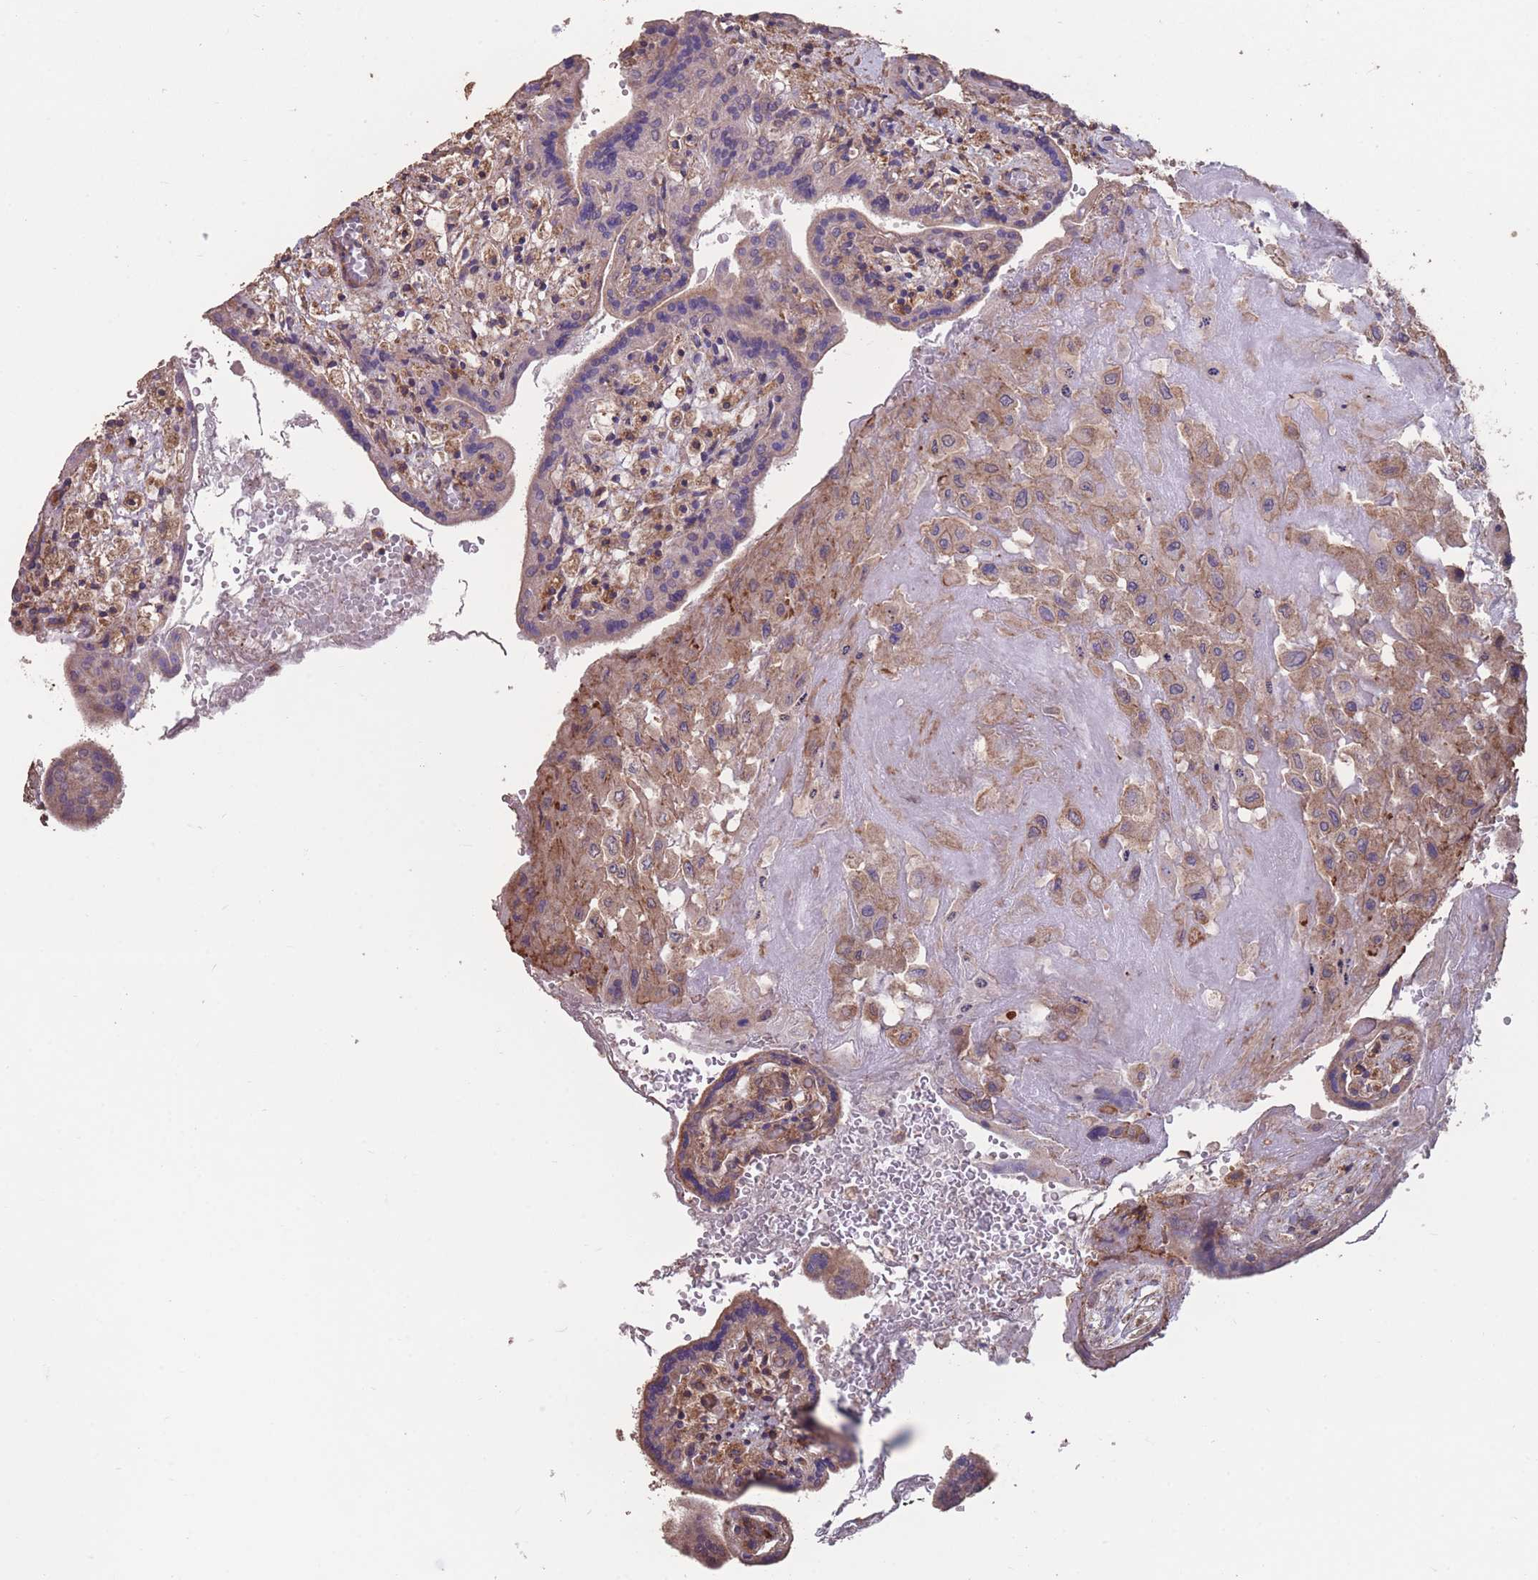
{"staining": {"intensity": "weak", "quantity": ">75%", "location": "cytoplasmic/membranous"}, "tissue": "placenta", "cell_type": "Decidual cells", "image_type": "normal", "snomed": [{"axis": "morphology", "description": "Normal tissue, NOS"}, {"axis": "topography", "description": "Placenta"}], "caption": "A photomicrograph showing weak cytoplasmic/membranous positivity in approximately >75% of decidual cells in benign placenta, as visualized by brown immunohistochemical staining.", "gene": "NUDT21", "patient": {"sex": "female", "age": 37}}